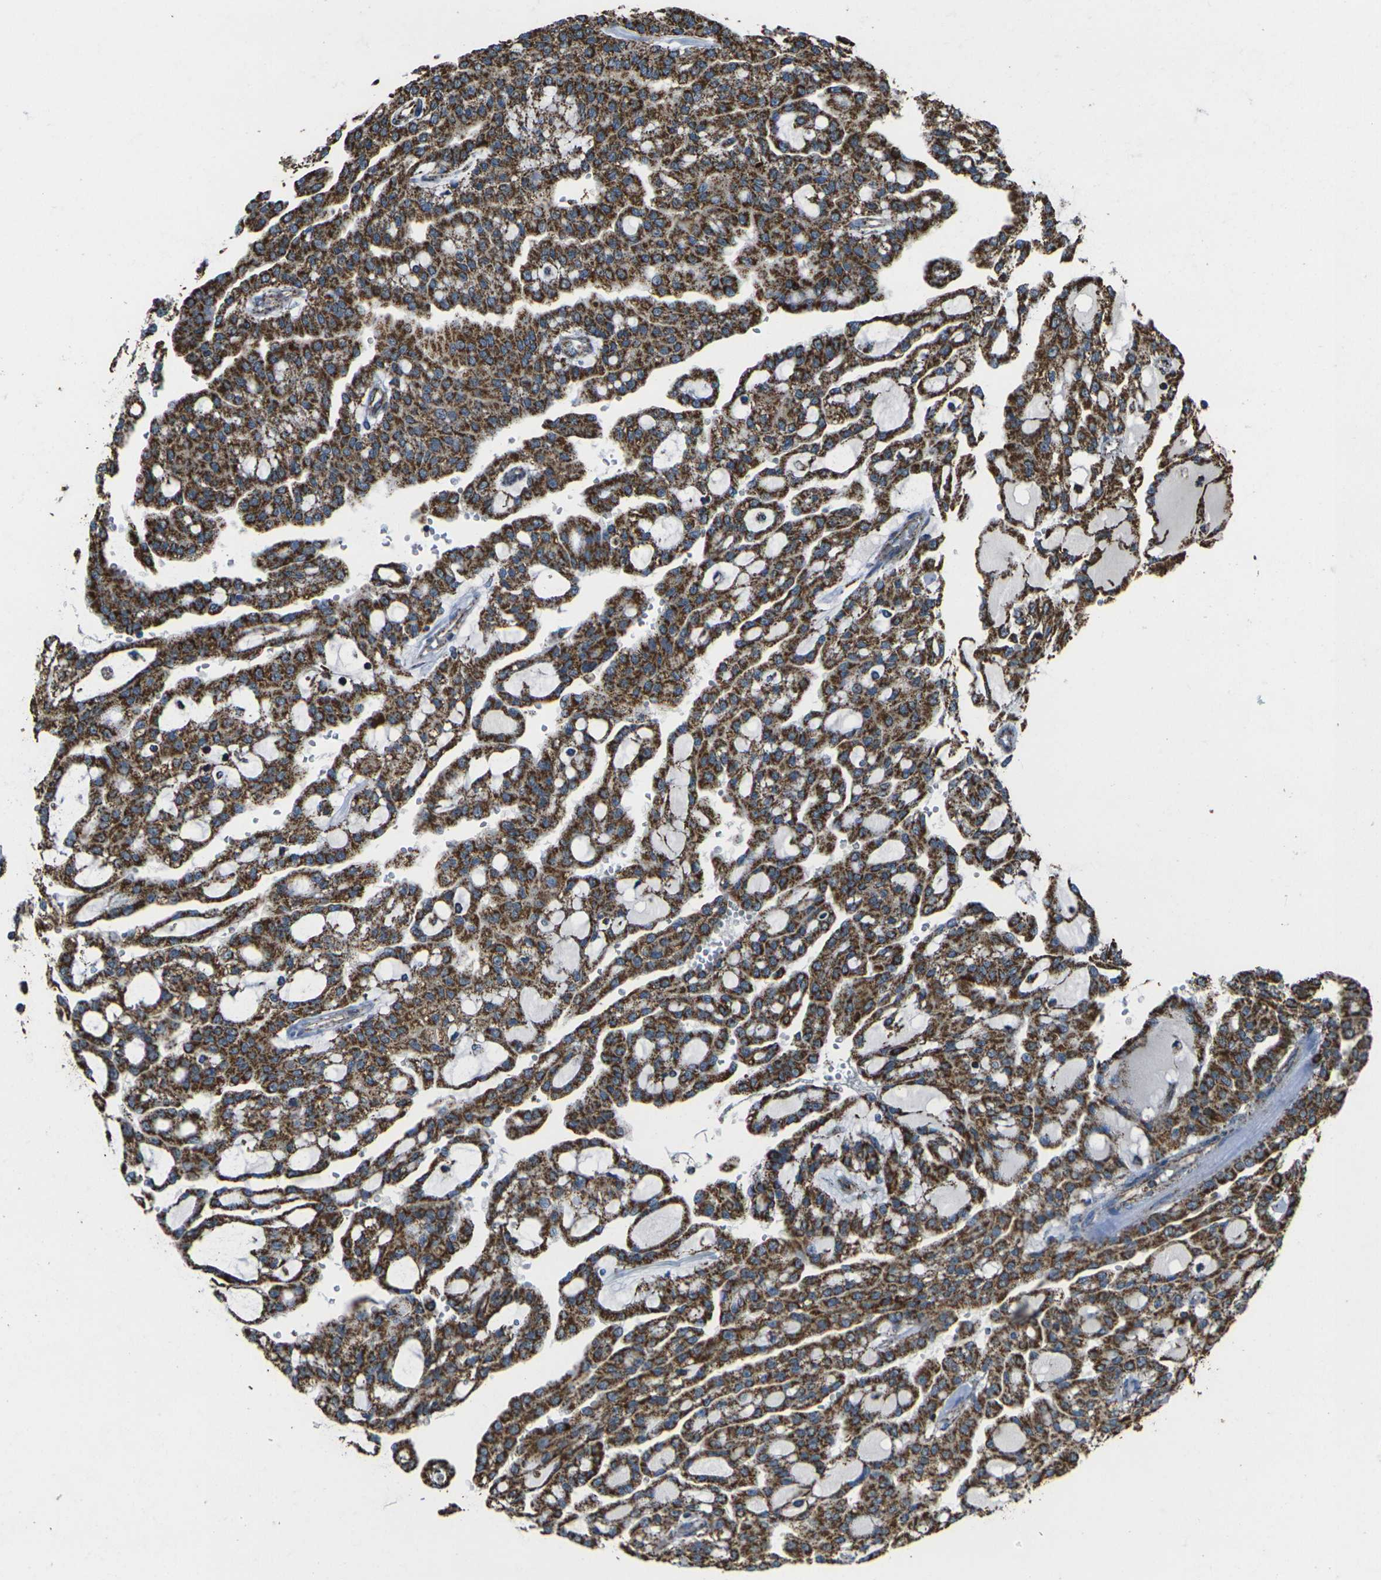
{"staining": {"intensity": "strong", "quantity": ">75%", "location": "cytoplasmic/membranous"}, "tissue": "renal cancer", "cell_type": "Tumor cells", "image_type": "cancer", "snomed": [{"axis": "morphology", "description": "Adenocarcinoma, NOS"}, {"axis": "topography", "description": "Kidney"}], "caption": "A photomicrograph showing strong cytoplasmic/membranous expression in about >75% of tumor cells in renal cancer, as visualized by brown immunohistochemical staining.", "gene": "KLHL5", "patient": {"sex": "male", "age": 63}}